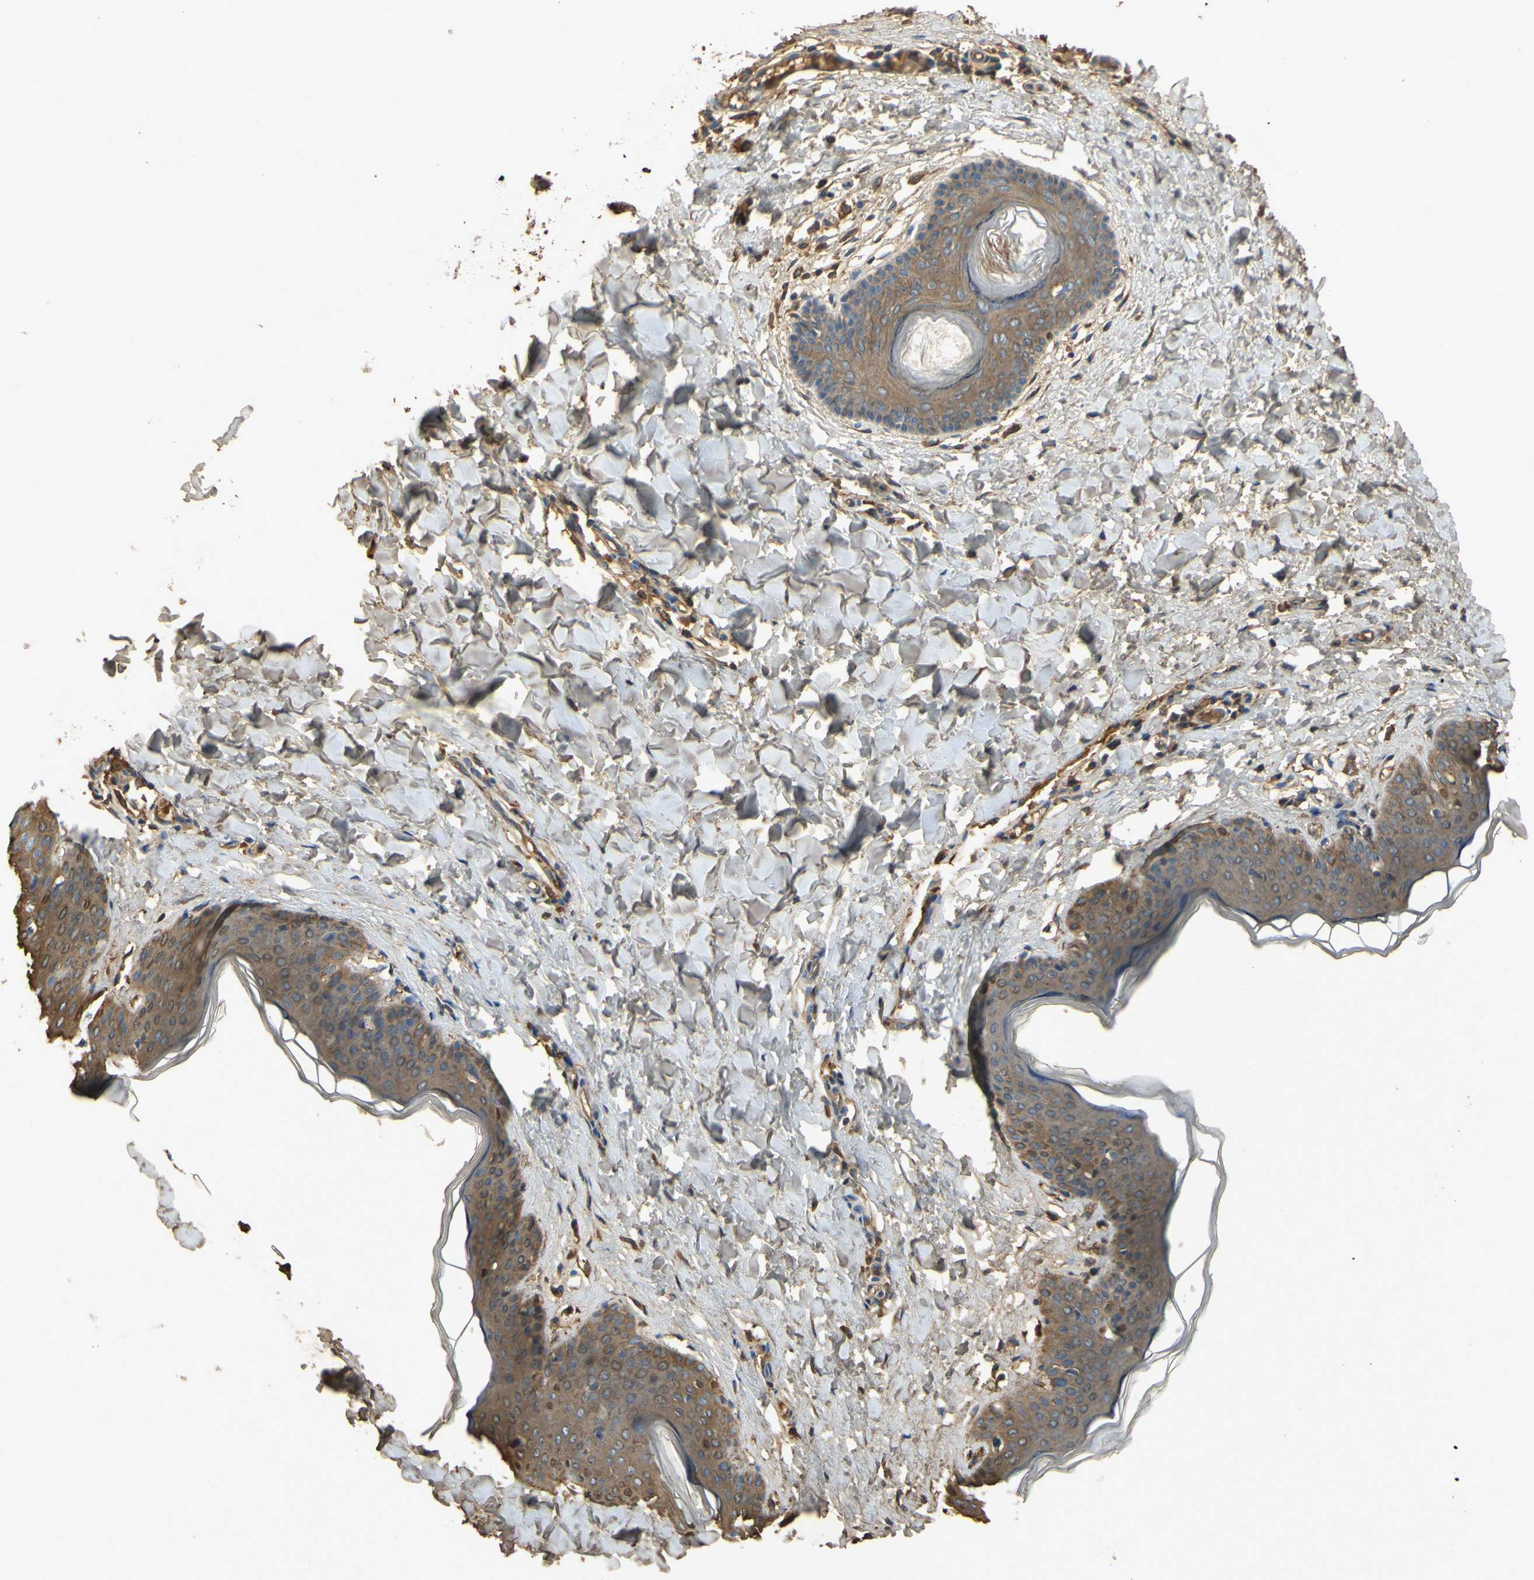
{"staining": {"intensity": "moderate", "quantity": ">75%", "location": "cytoplasmic/membranous"}, "tissue": "skin", "cell_type": "Fibroblasts", "image_type": "normal", "snomed": [{"axis": "morphology", "description": "Normal tissue, NOS"}, {"axis": "topography", "description": "Skin"}], "caption": "This histopathology image reveals normal skin stained with IHC to label a protein in brown. The cytoplasmic/membranous of fibroblasts show moderate positivity for the protein. Nuclei are counter-stained blue.", "gene": "TIMP2", "patient": {"sex": "female", "age": 17}}